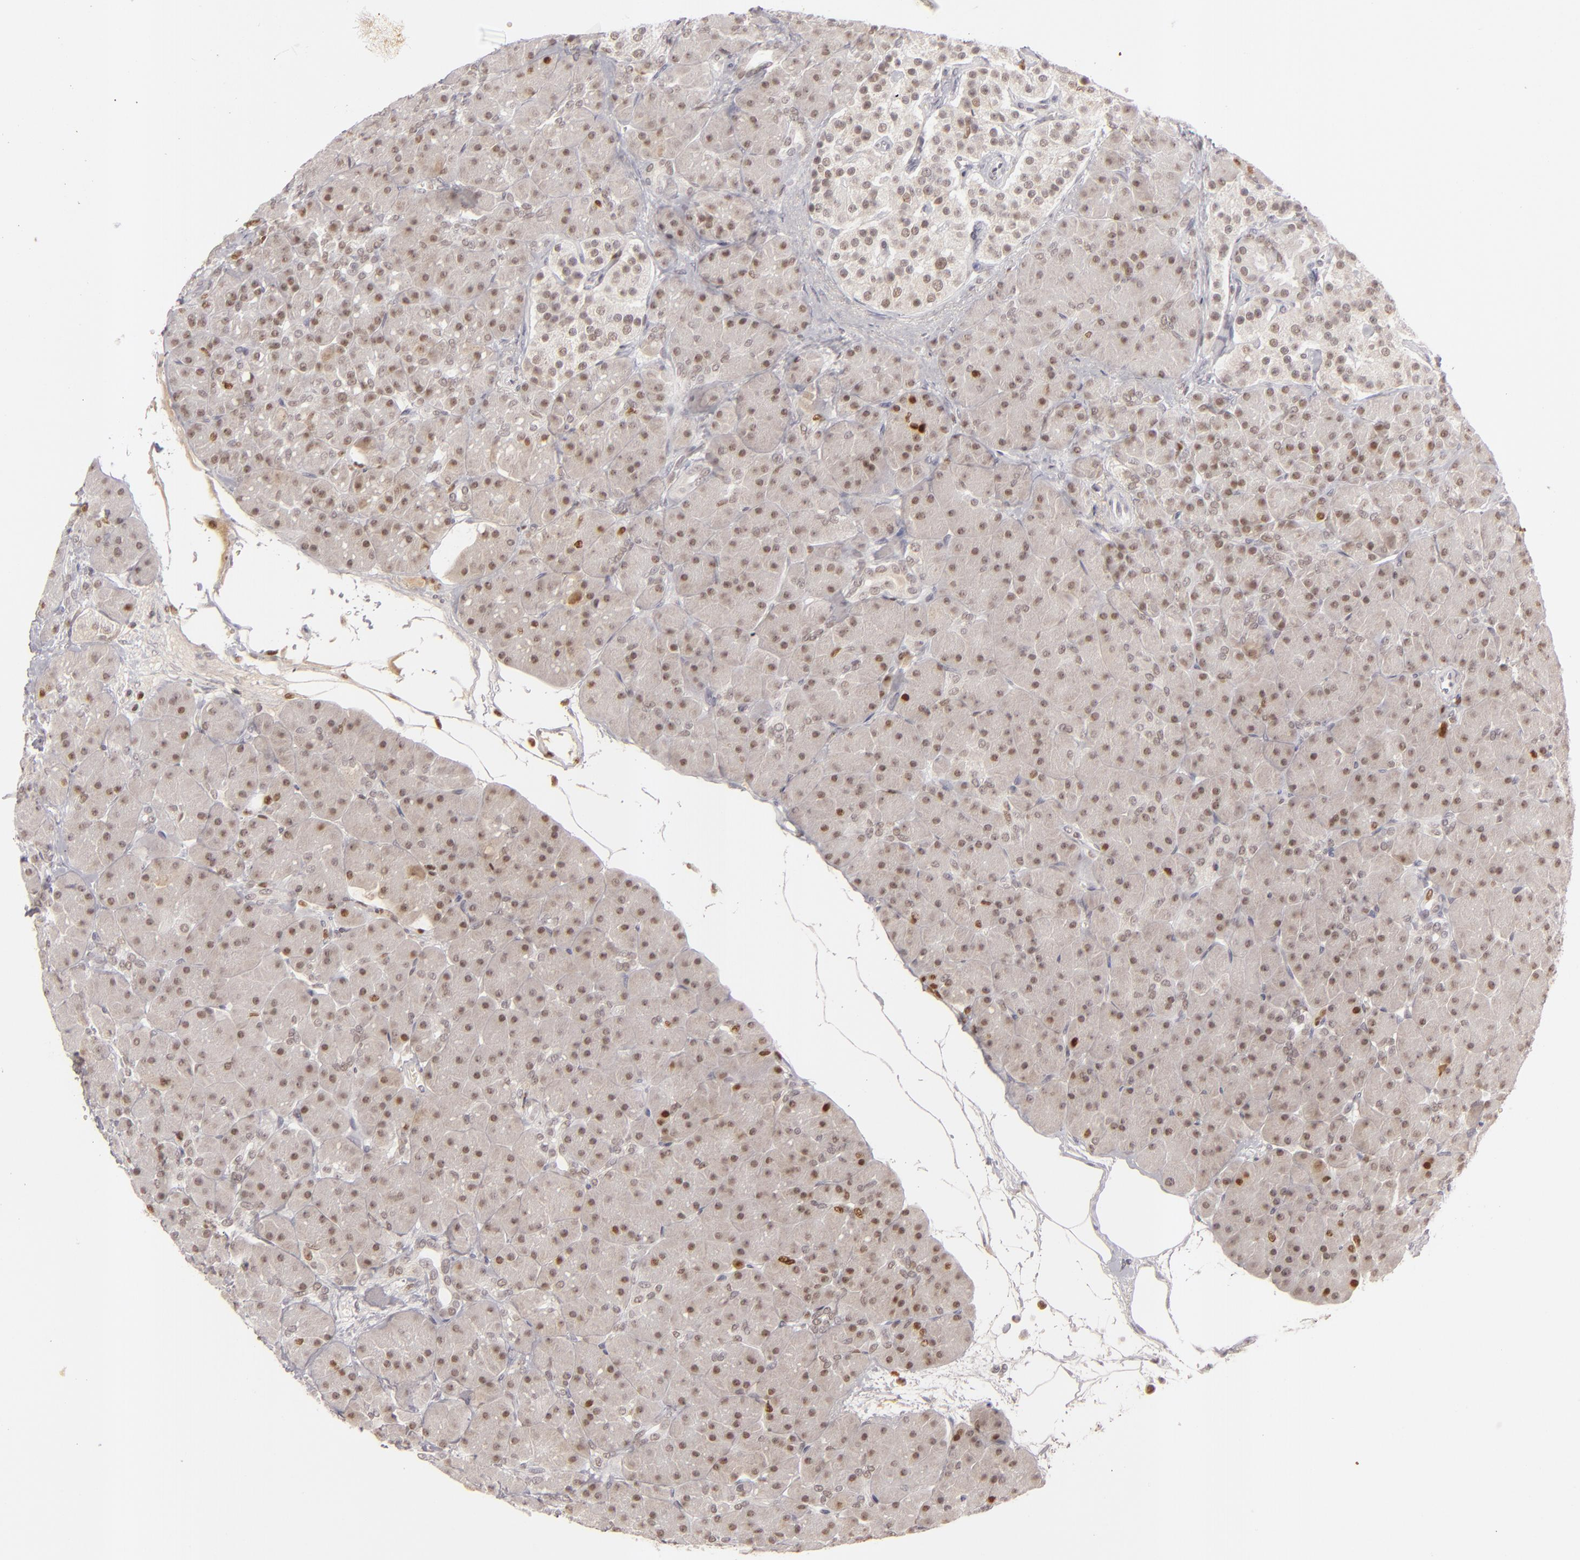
{"staining": {"intensity": "moderate", "quantity": ">75%", "location": "nuclear"}, "tissue": "pancreas", "cell_type": "Exocrine glandular cells", "image_type": "normal", "snomed": [{"axis": "morphology", "description": "Normal tissue, NOS"}, {"axis": "topography", "description": "Pancreas"}], "caption": "Immunohistochemistry micrograph of benign pancreas: human pancreas stained using immunohistochemistry displays medium levels of moderate protein expression localized specifically in the nuclear of exocrine glandular cells, appearing as a nuclear brown color.", "gene": "FEN1", "patient": {"sex": "male", "age": 66}}